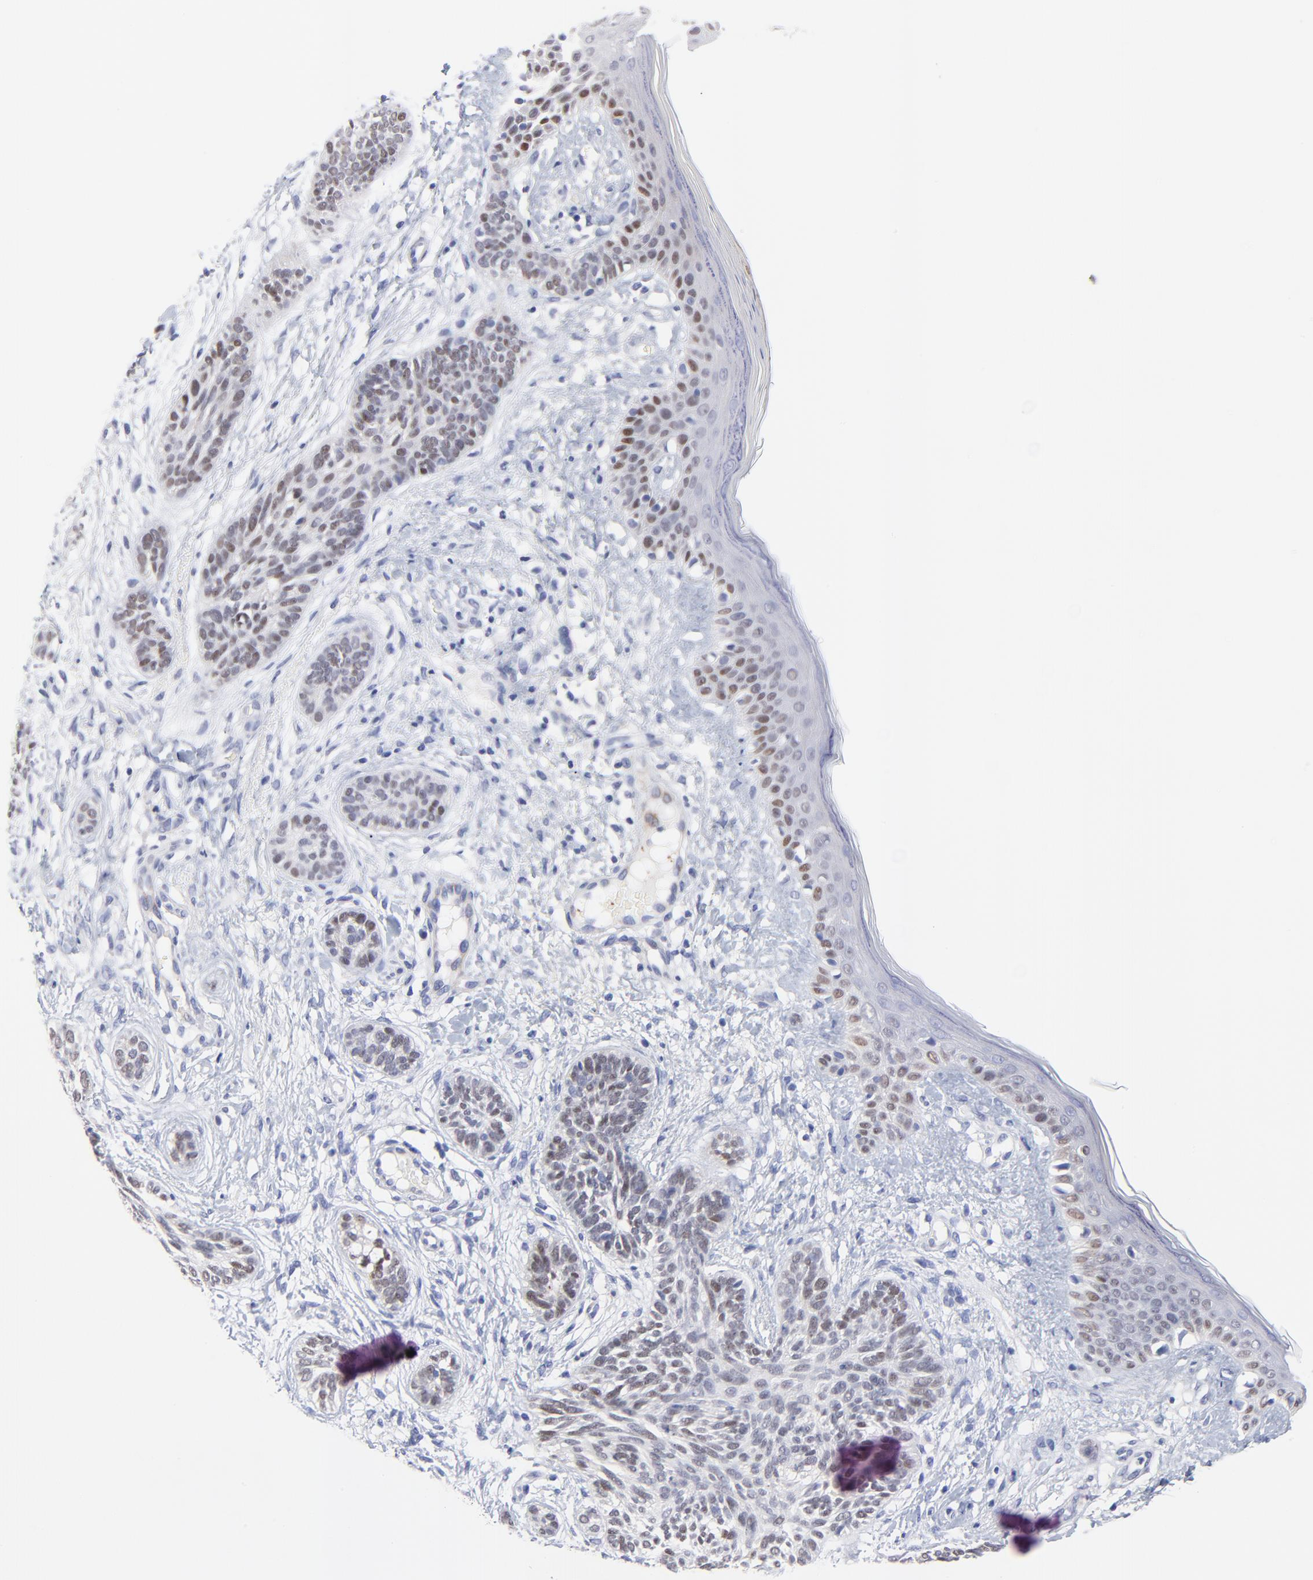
{"staining": {"intensity": "weak", "quantity": "<25%", "location": "nuclear"}, "tissue": "skin cancer", "cell_type": "Tumor cells", "image_type": "cancer", "snomed": [{"axis": "morphology", "description": "Normal tissue, NOS"}, {"axis": "morphology", "description": "Basal cell carcinoma"}, {"axis": "topography", "description": "Skin"}], "caption": "This is an IHC image of human skin cancer (basal cell carcinoma). There is no positivity in tumor cells.", "gene": "FAM117B", "patient": {"sex": "male", "age": 63}}